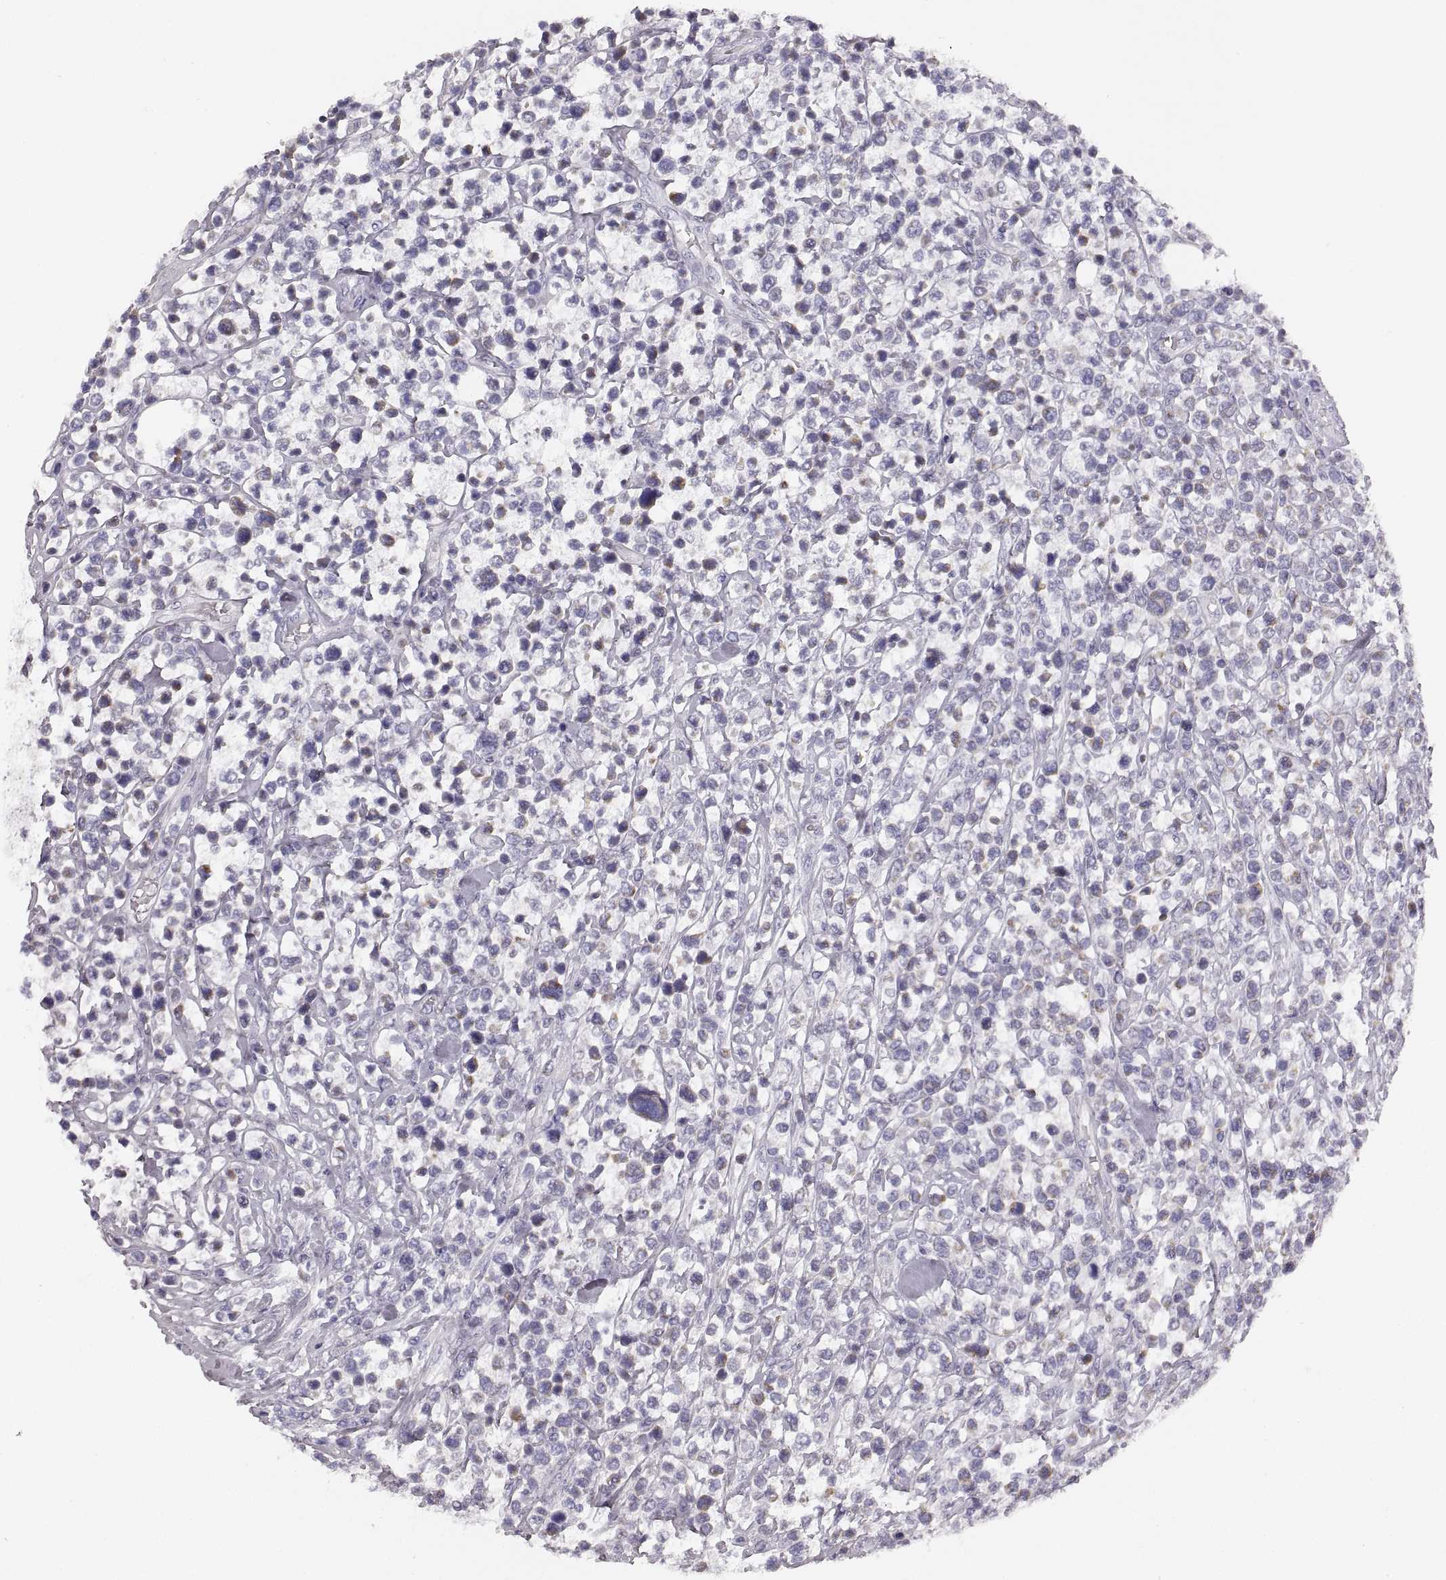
{"staining": {"intensity": "negative", "quantity": "none", "location": "none"}, "tissue": "lymphoma", "cell_type": "Tumor cells", "image_type": "cancer", "snomed": [{"axis": "morphology", "description": "Malignant lymphoma, non-Hodgkin's type, High grade"}, {"axis": "topography", "description": "Soft tissue"}], "caption": "Tumor cells show no significant protein expression in lymphoma. Nuclei are stained in blue.", "gene": "RDH13", "patient": {"sex": "female", "age": 56}}